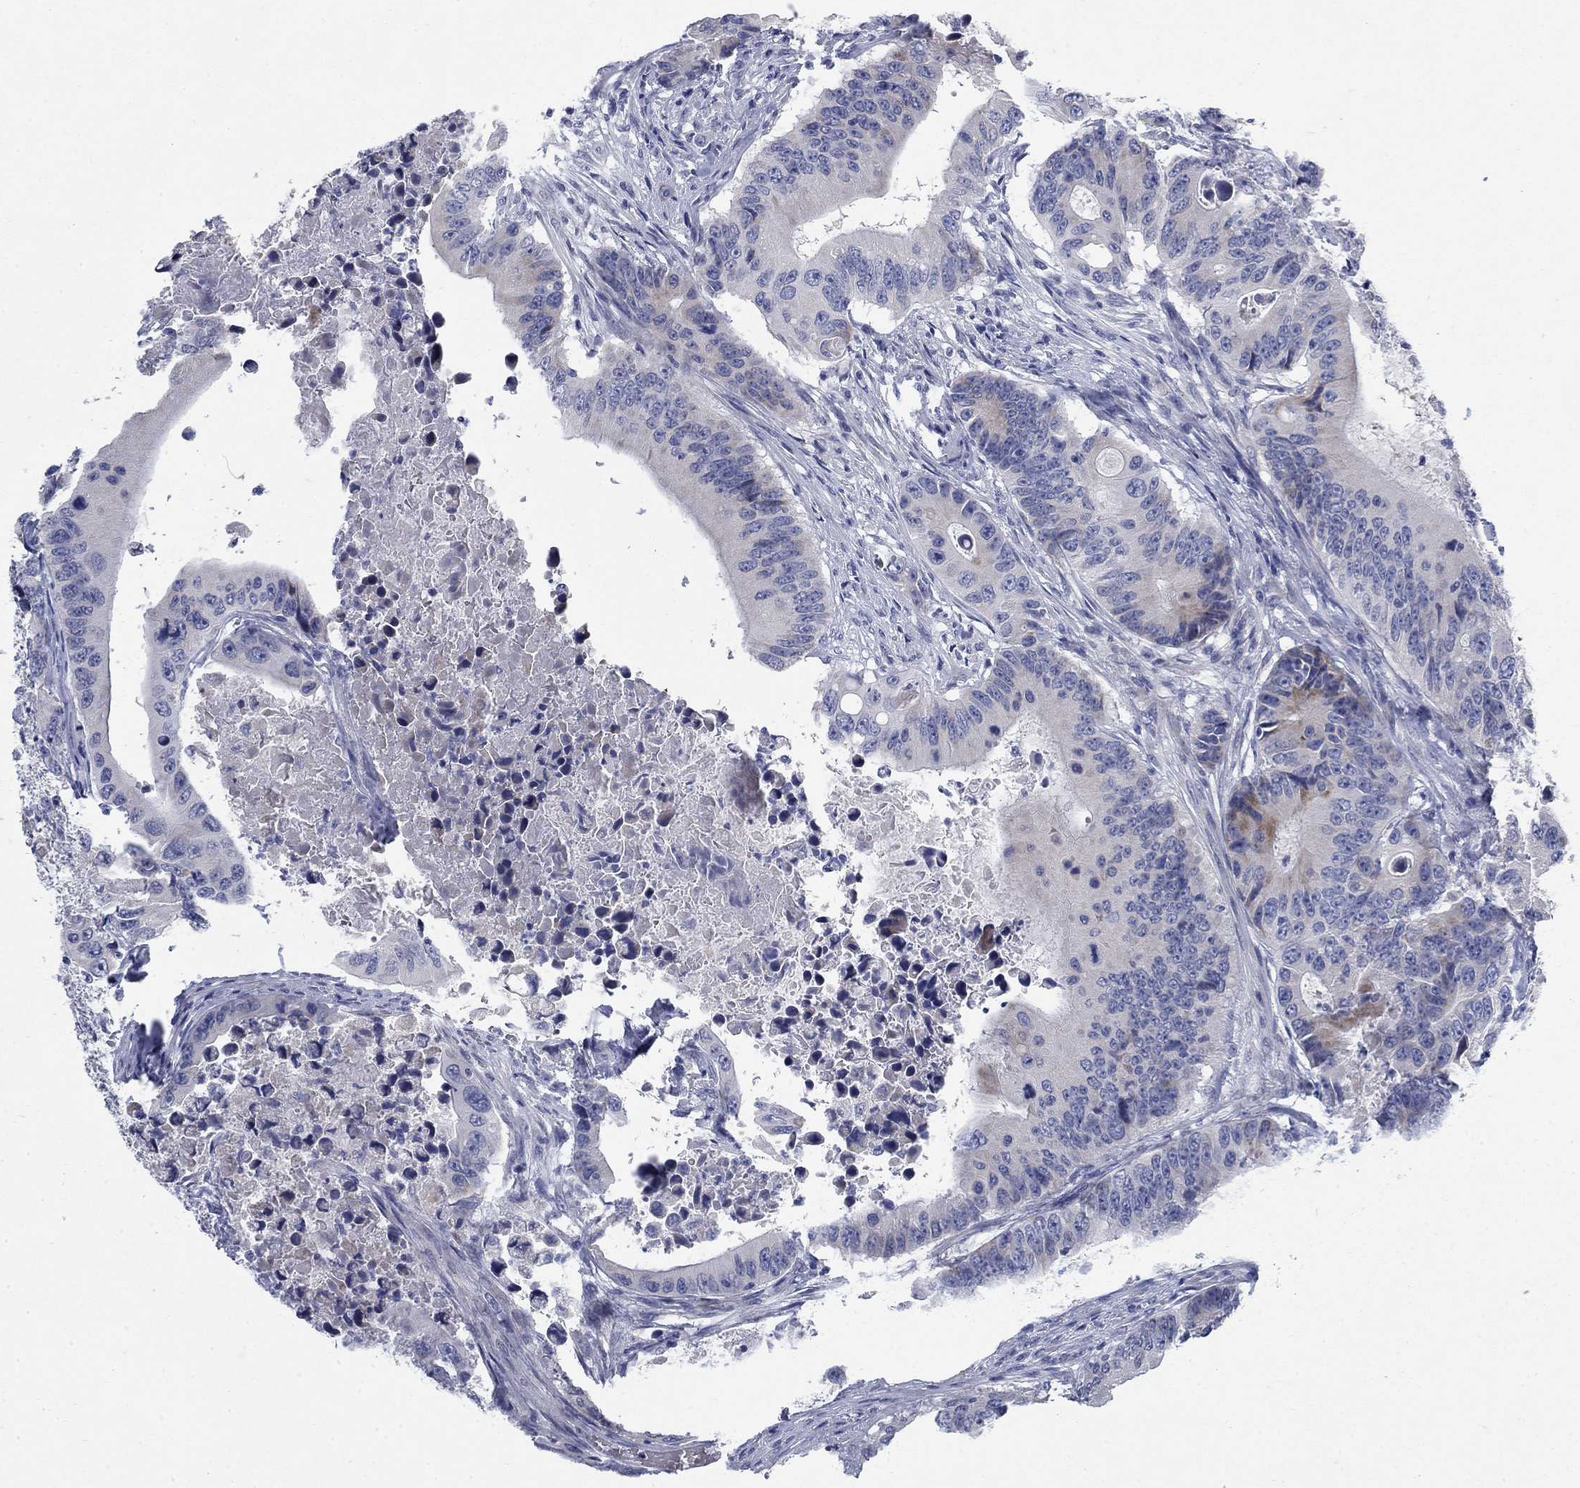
{"staining": {"intensity": "negative", "quantity": "none", "location": "none"}, "tissue": "colorectal cancer", "cell_type": "Tumor cells", "image_type": "cancer", "snomed": [{"axis": "morphology", "description": "Adenocarcinoma, NOS"}, {"axis": "topography", "description": "Colon"}], "caption": "Histopathology image shows no protein staining in tumor cells of adenocarcinoma (colorectal) tissue.", "gene": "DNER", "patient": {"sex": "female", "age": 90}}